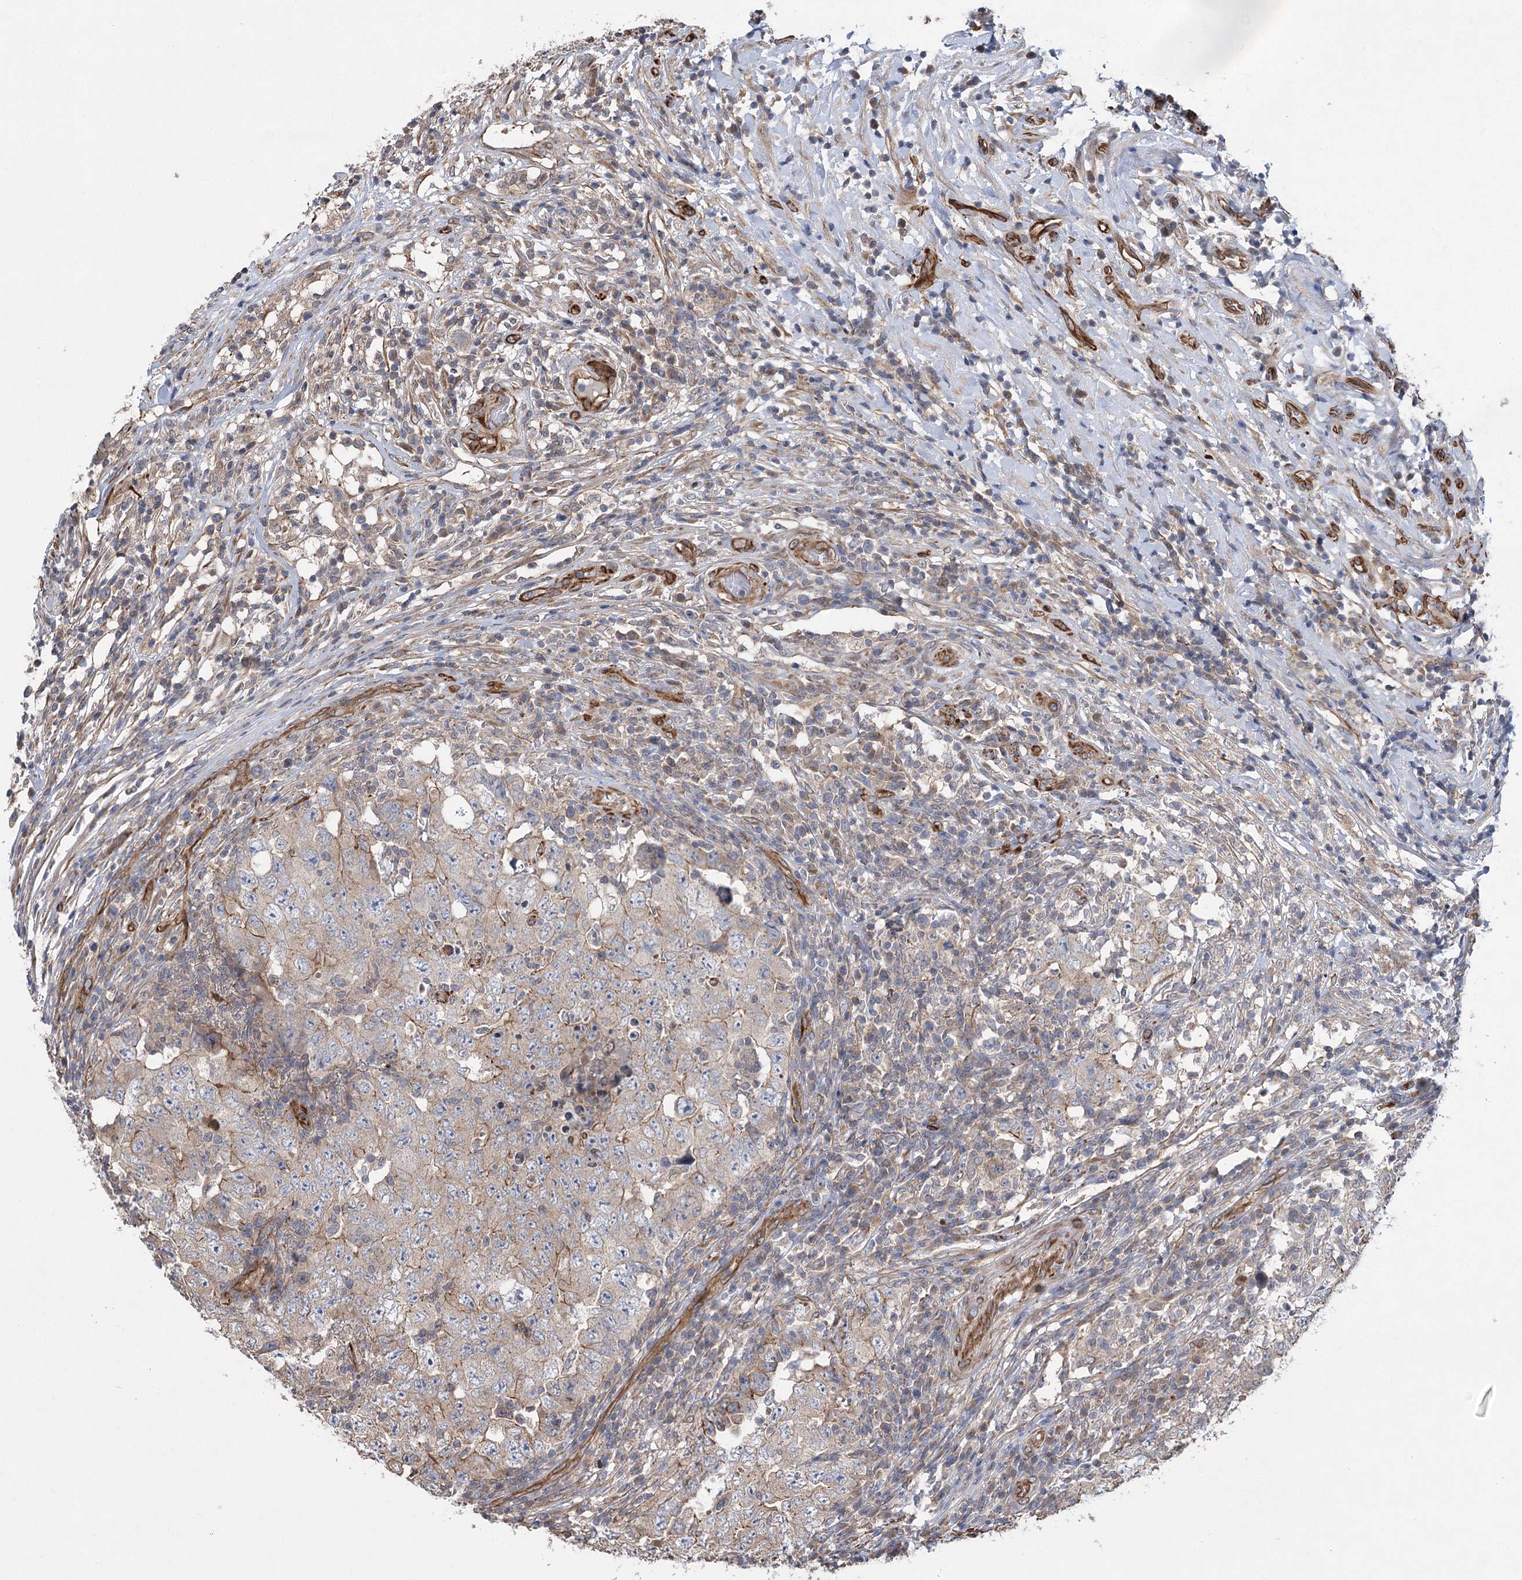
{"staining": {"intensity": "moderate", "quantity": "<25%", "location": "cytoplasmic/membranous"}, "tissue": "testis cancer", "cell_type": "Tumor cells", "image_type": "cancer", "snomed": [{"axis": "morphology", "description": "Carcinoma, Embryonal, NOS"}, {"axis": "topography", "description": "Testis"}], "caption": "A high-resolution micrograph shows immunohistochemistry (IHC) staining of embryonal carcinoma (testis), which demonstrates moderate cytoplasmic/membranous positivity in approximately <25% of tumor cells.", "gene": "RWDD4", "patient": {"sex": "male", "age": 26}}